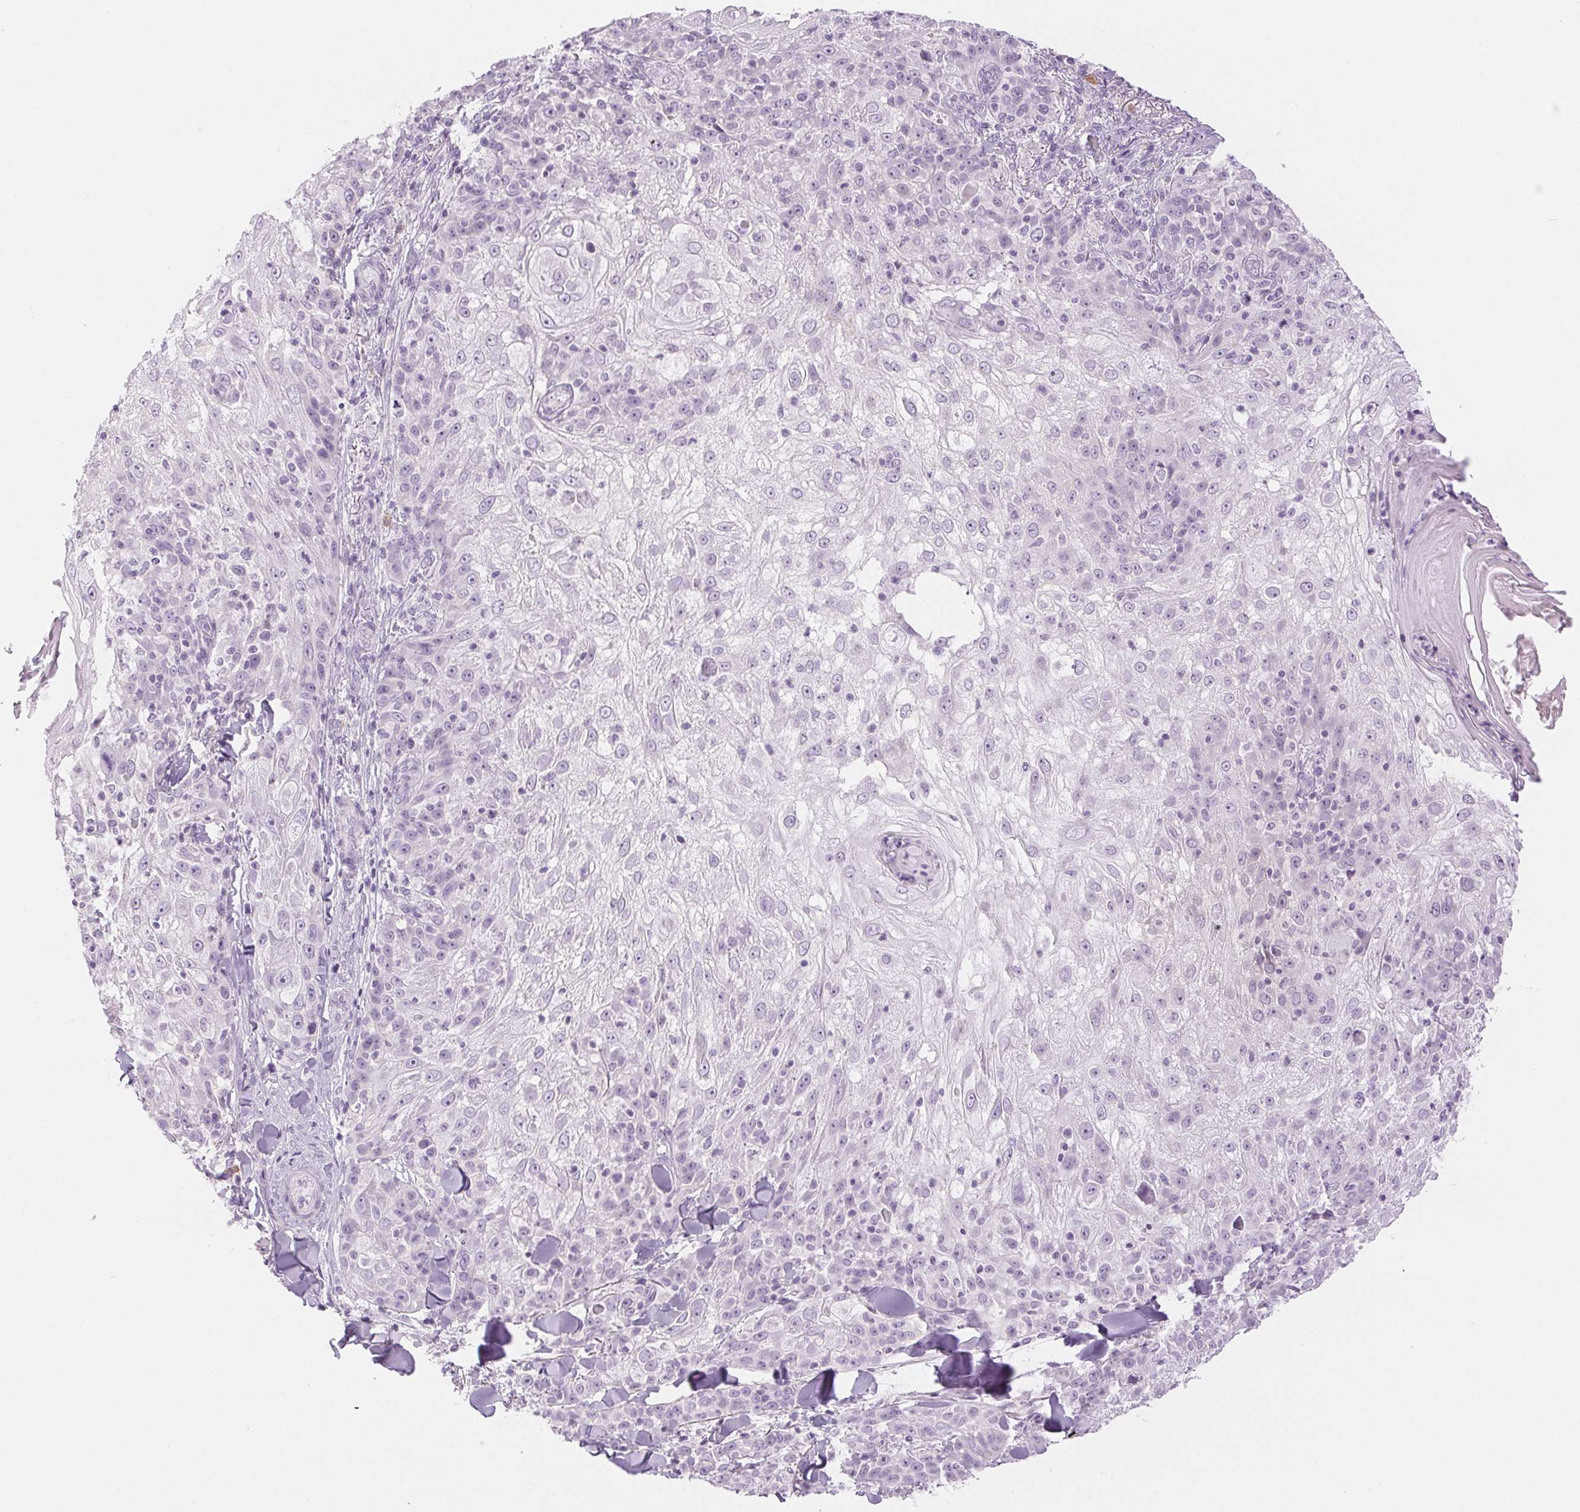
{"staining": {"intensity": "negative", "quantity": "none", "location": "none"}, "tissue": "skin cancer", "cell_type": "Tumor cells", "image_type": "cancer", "snomed": [{"axis": "morphology", "description": "Normal tissue, NOS"}, {"axis": "morphology", "description": "Squamous cell carcinoma, NOS"}, {"axis": "topography", "description": "Skin"}], "caption": "The immunohistochemistry (IHC) micrograph has no significant positivity in tumor cells of skin cancer (squamous cell carcinoma) tissue.", "gene": "SLC5A2", "patient": {"sex": "female", "age": 83}}